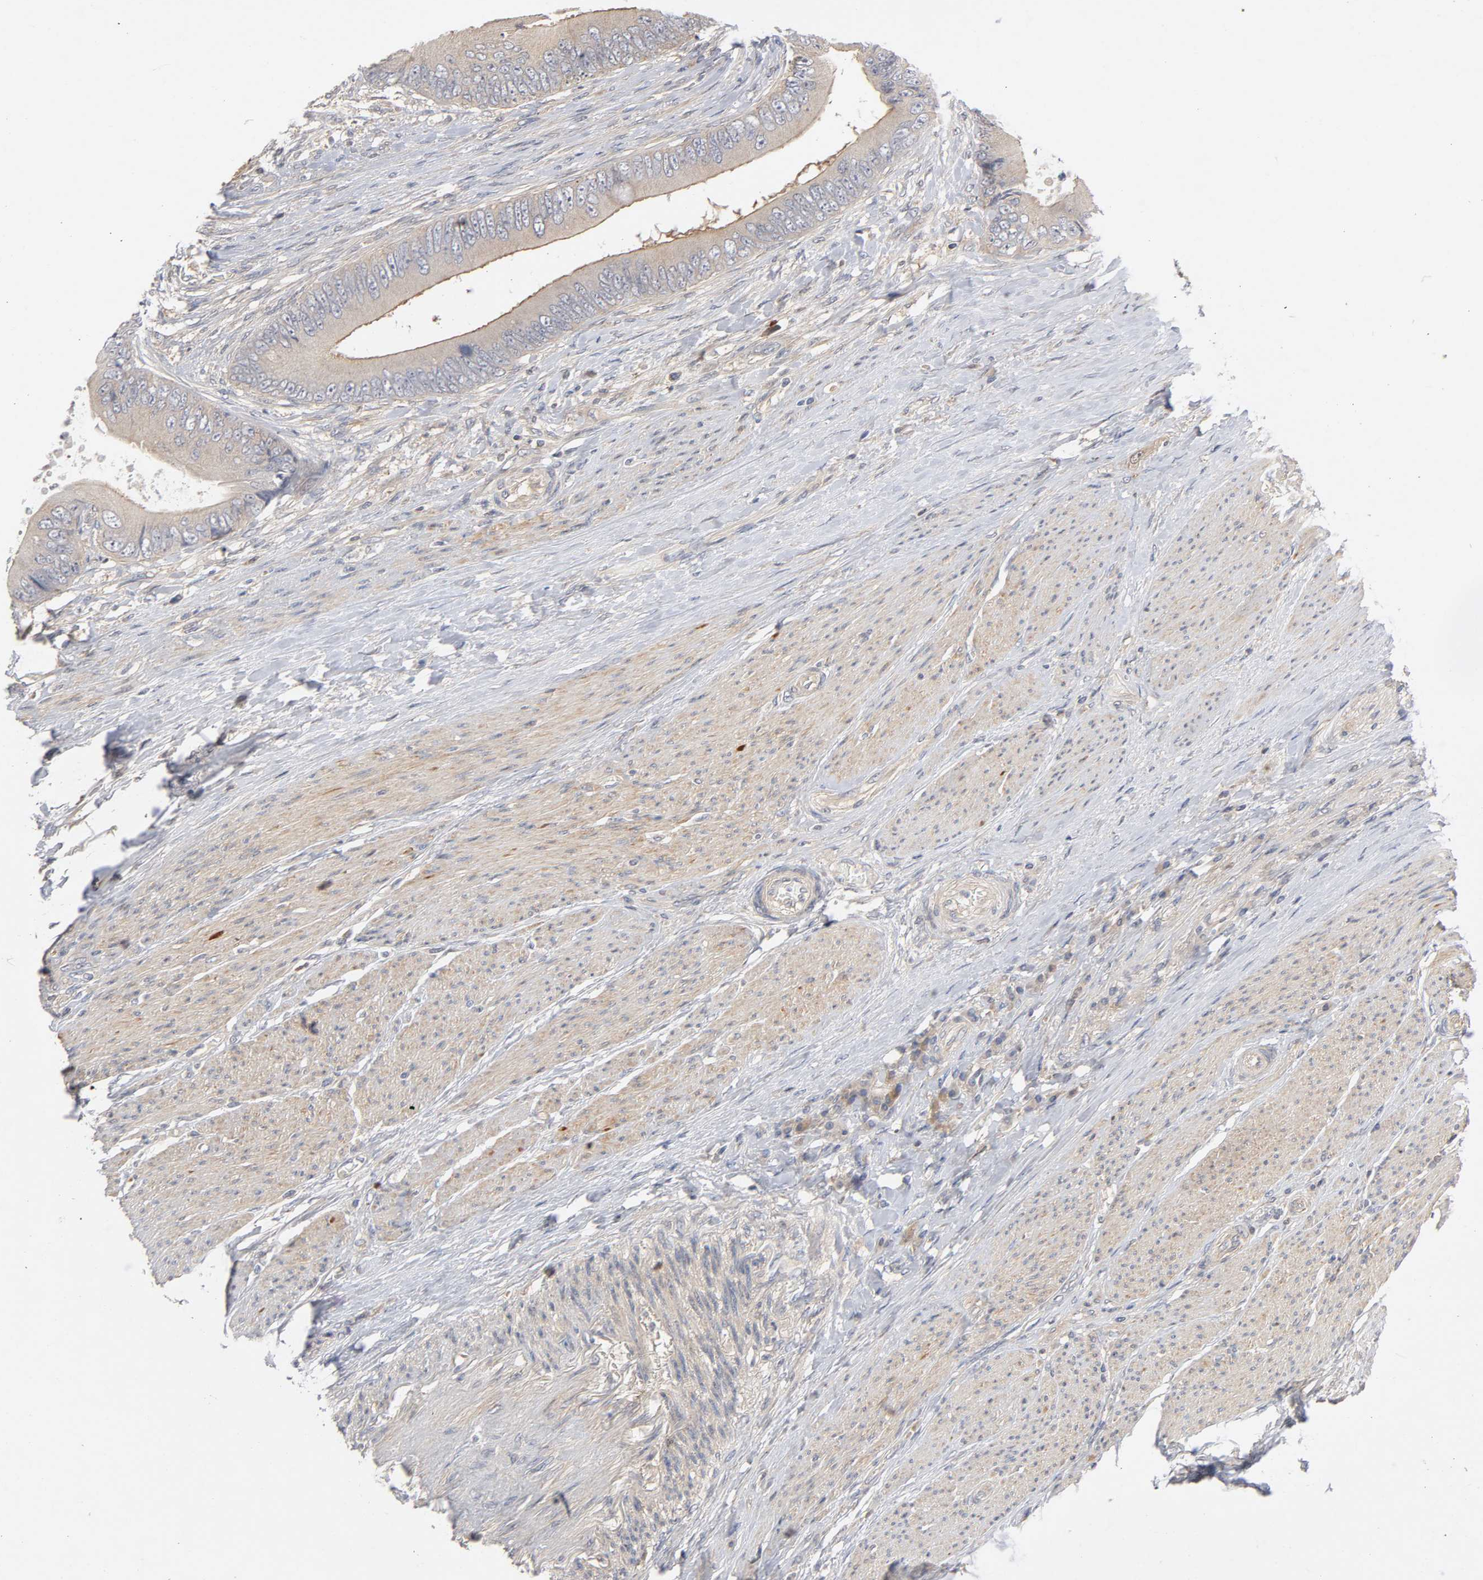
{"staining": {"intensity": "moderate", "quantity": ">75%", "location": "cytoplasmic/membranous"}, "tissue": "colorectal cancer", "cell_type": "Tumor cells", "image_type": "cancer", "snomed": [{"axis": "morphology", "description": "Adenocarcinoma, NOS"}, {"axis": "topography", "description": "Rectum"}], "caption": "Protein expression analysis of human adenocarcinoma (colorectal) reveals moderate cytoplasmic/membranous staining in about >75% of tumor cells.", "gene": "CPB2", "patient": {"sex": "female", "age": 77}}